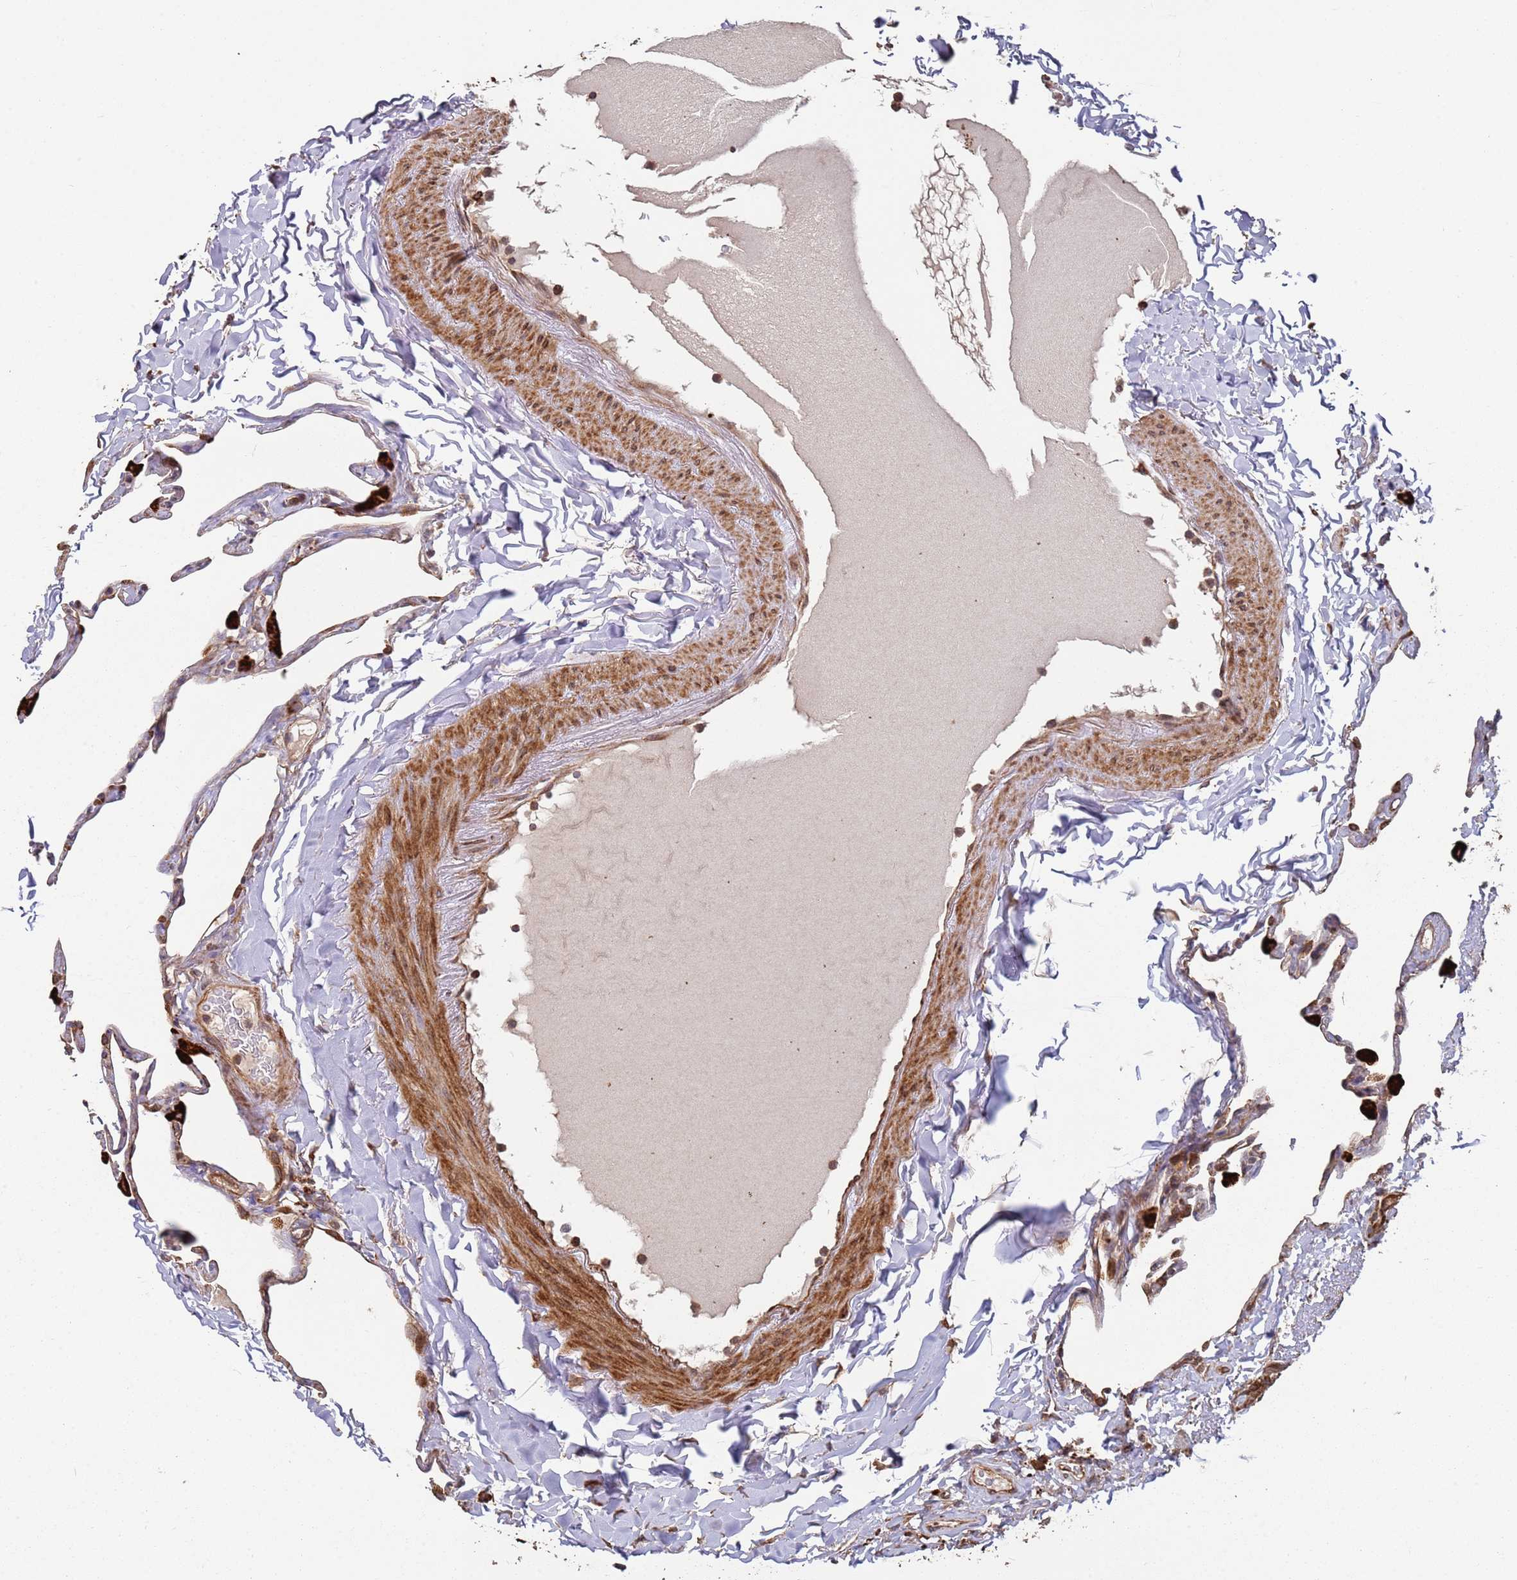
{"staining": {"intensity": "moderate", "quantity": "25%-75%", "location": "cytoplasmic/membranous"}, "tissue": "lung", "cell_type": "Alveolar cells", "image_type": "normal", "snomed": [{"axis": "morphology", "description": "Normal tissue, NOS"}, {"axis": "topography", "description": "Lung"}], "caption": "The micrograph exhibits immunohistochemical staining of normal lung. There is moderate cytoplasmic/membranous positivity is appreciated in about 25%-75% of alveolar cells. (DAB (3,3'-diaminobenzidine) IHC with brightfield microscopy, high magnification).", "gene": "LACC1", "patient": {"sex": "male", "age": 65}}